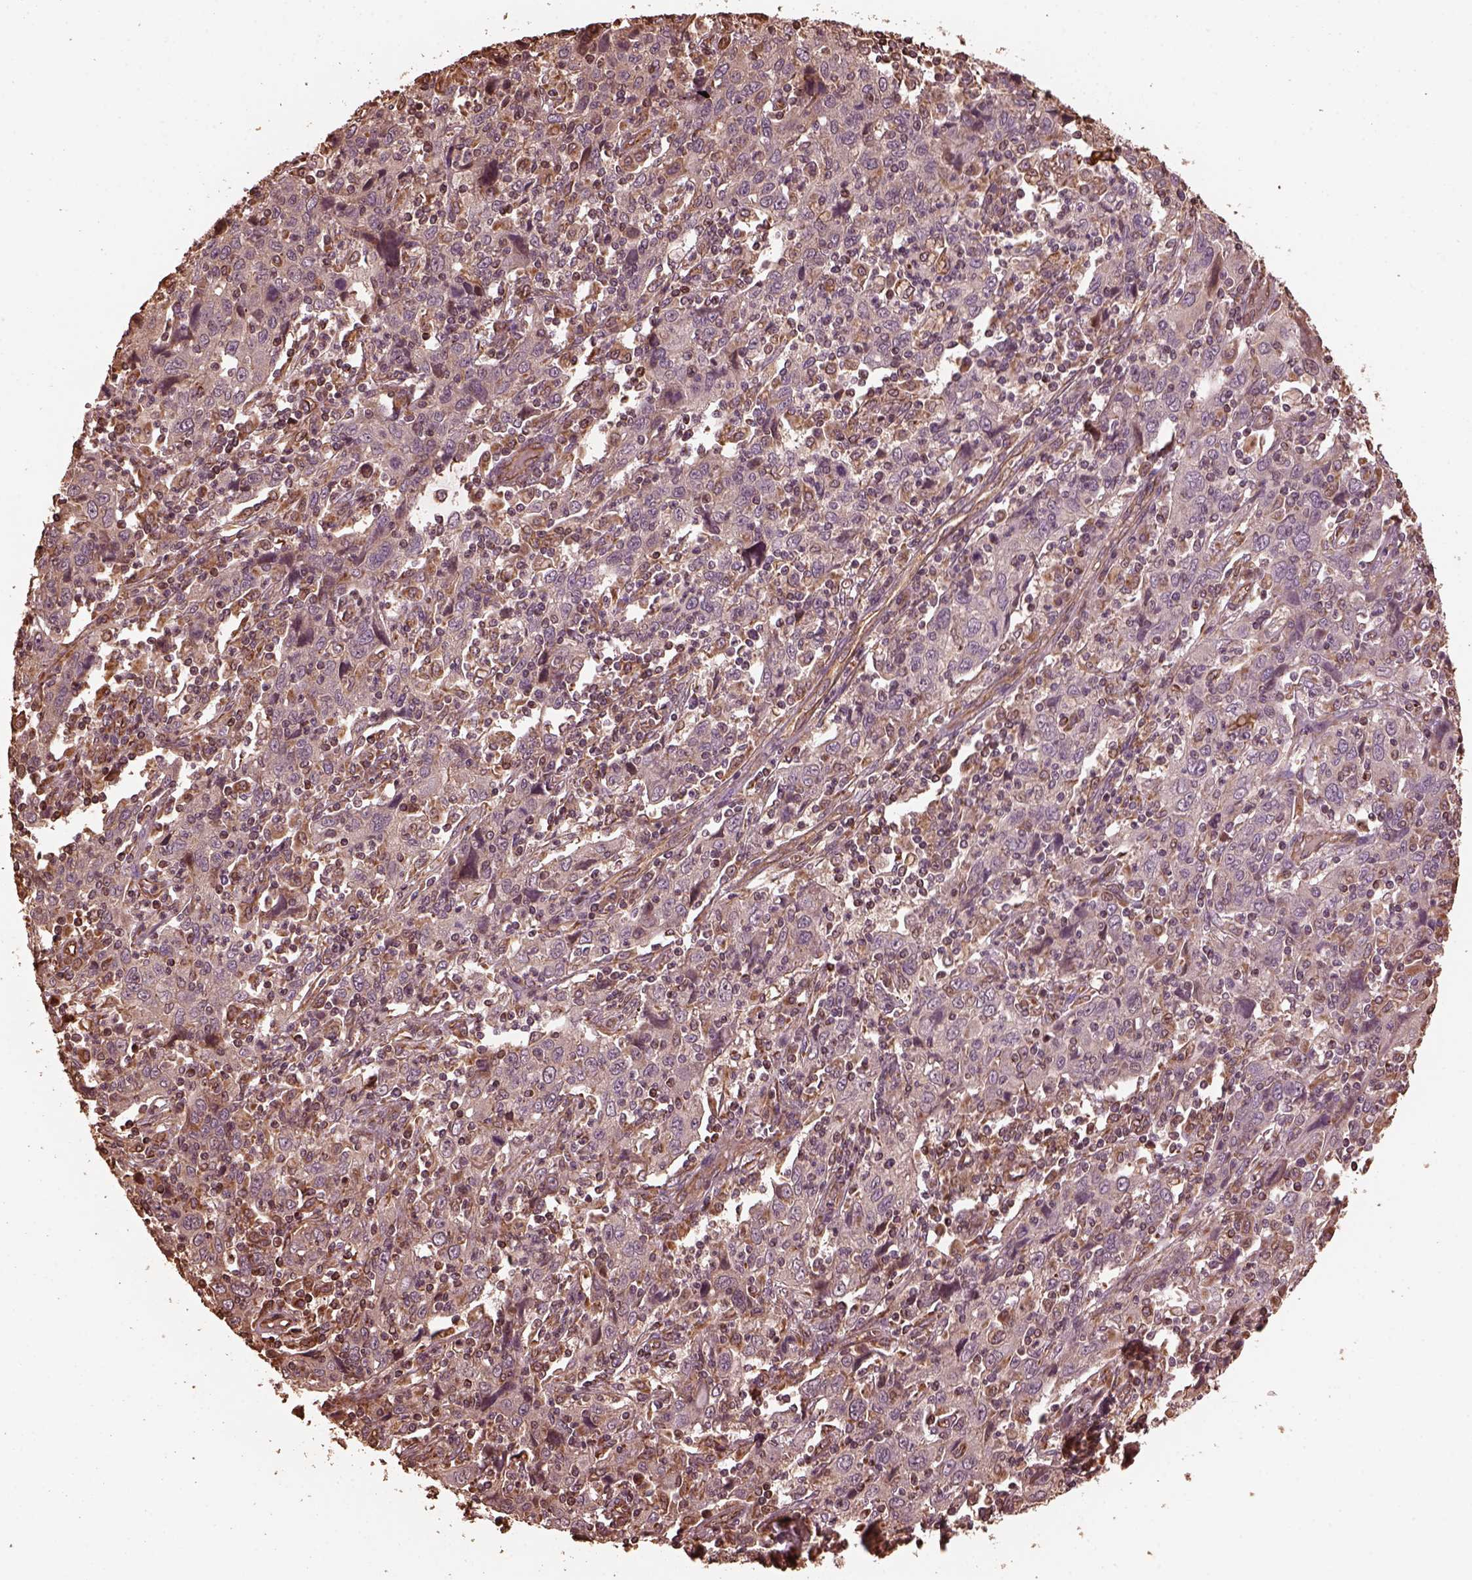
{"staining": {"intensity": "negative", "quantity": "none", "location": "none"}, "tissue": "cervical cancer", "cell_type": "Tumor cells", "image_type": "cancer", "snomed": [{"axis": "morphology", "description": "Squamous cell carcinoma, NOS"}, {"axis": "topography", "description": "Cervix"}], "caption": "This micrograph is of cervical squamous cell carcinoma stained with immunohistochemistry (IHC) to label a protein in brown with the nuclei are counter-stained blue. There is no staining in tumor cells. (IHC, brightfield microscopy, high magnification).", "gene": "GTPBP1", "patient": {"sex": "female", "age": 46}}